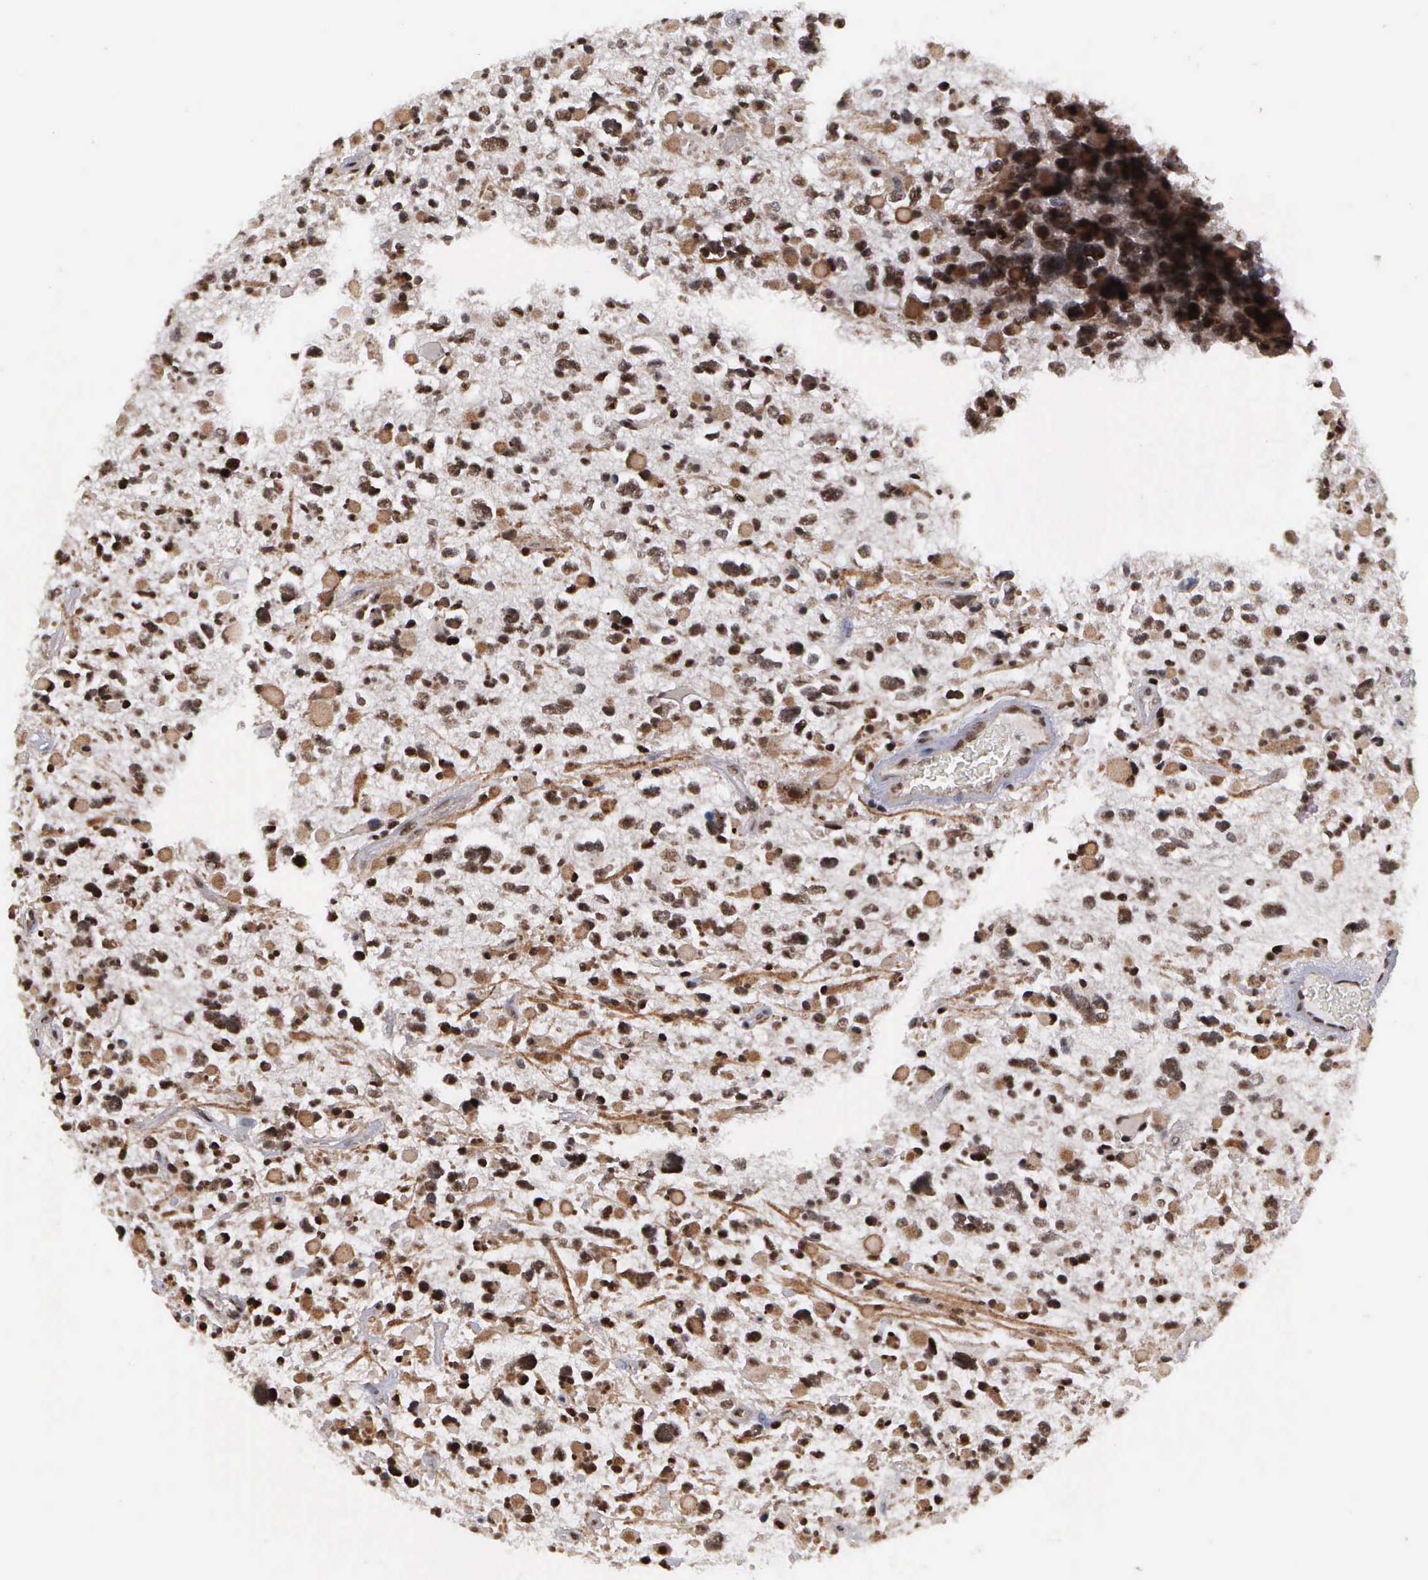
{"staining": {"intensity": "moderate", "quantity": ">75%", "location": "cytoplasmic/membranous,nuclear"}, "tissue": "glioma", "cell_type": "Tumor cells", "image_type": "cancer", "snomed": [{"axis": "morphology", "description": "Glioma, malignant, High grade"}, {"axis": "topography", "description": "Brain"}], "caption": "This histopathology image reveals immunohistochemistry (IHC) staining of glioma, with medium moderate cytoplasmic/membranous and nuclear staining in about >75% of tumor cells.", "gene": "GTF2A1", "patient": {"sex": "female", "age": 37}}